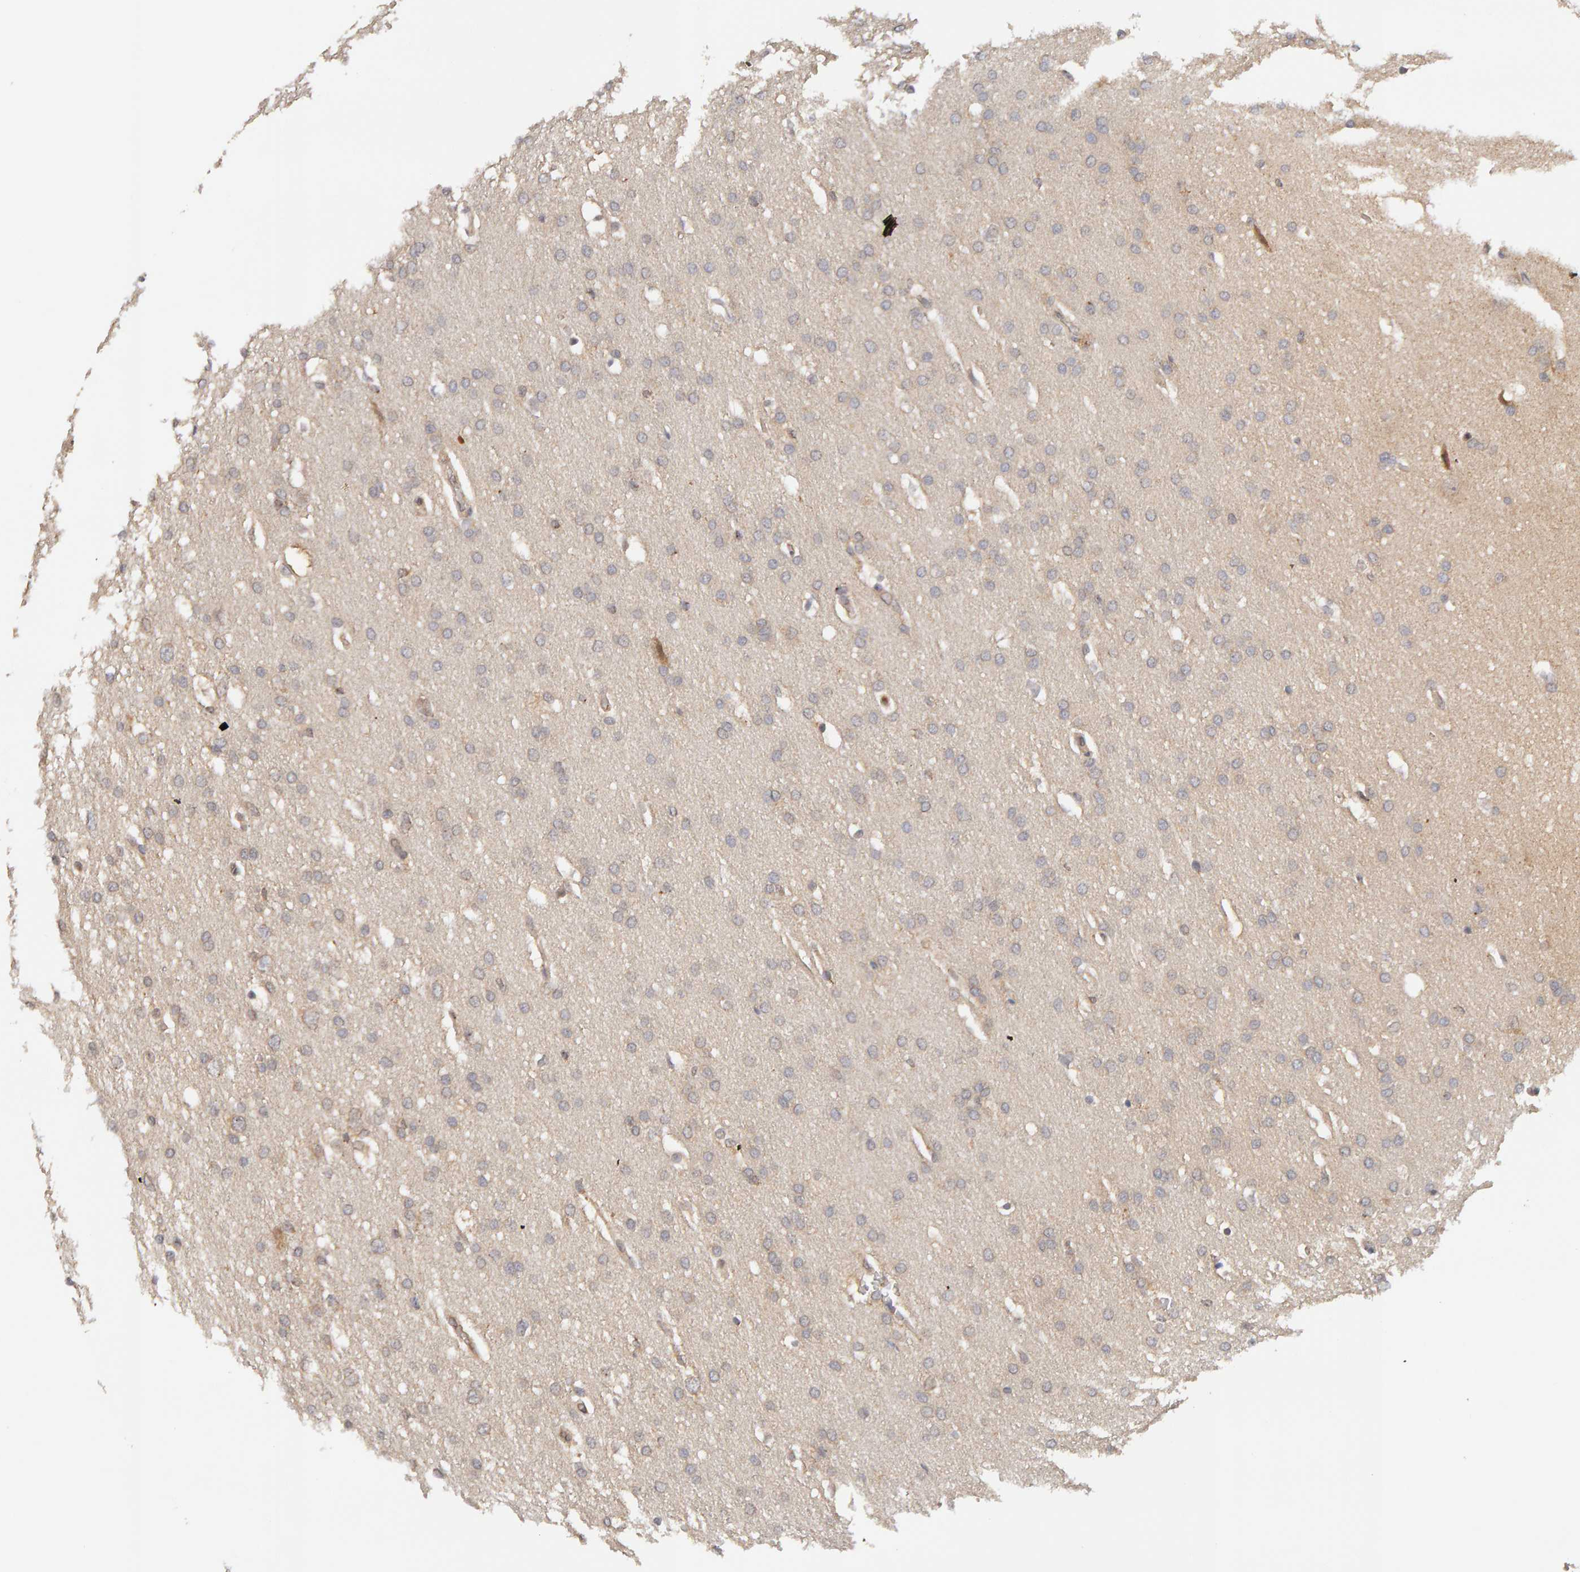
{"staining": {"intensity": "negative", "quantity": "none", "location": "none"}, "tissue": "glioma", "cell_type": "Tumor cells", "image_type": "cancer", "snomed": [{"axis": "morphology", "description": "Glioma, malignant, Low grade"}, {"axis": "topography", "description": "Brain"}], "caption": "Human low-grade glioma (malignant) stained for a protein using immunohistochemistry reveals no staining in tumor cells.", "gene": "DNAJC7", "patient": {"sex": "female", "age": 37}}